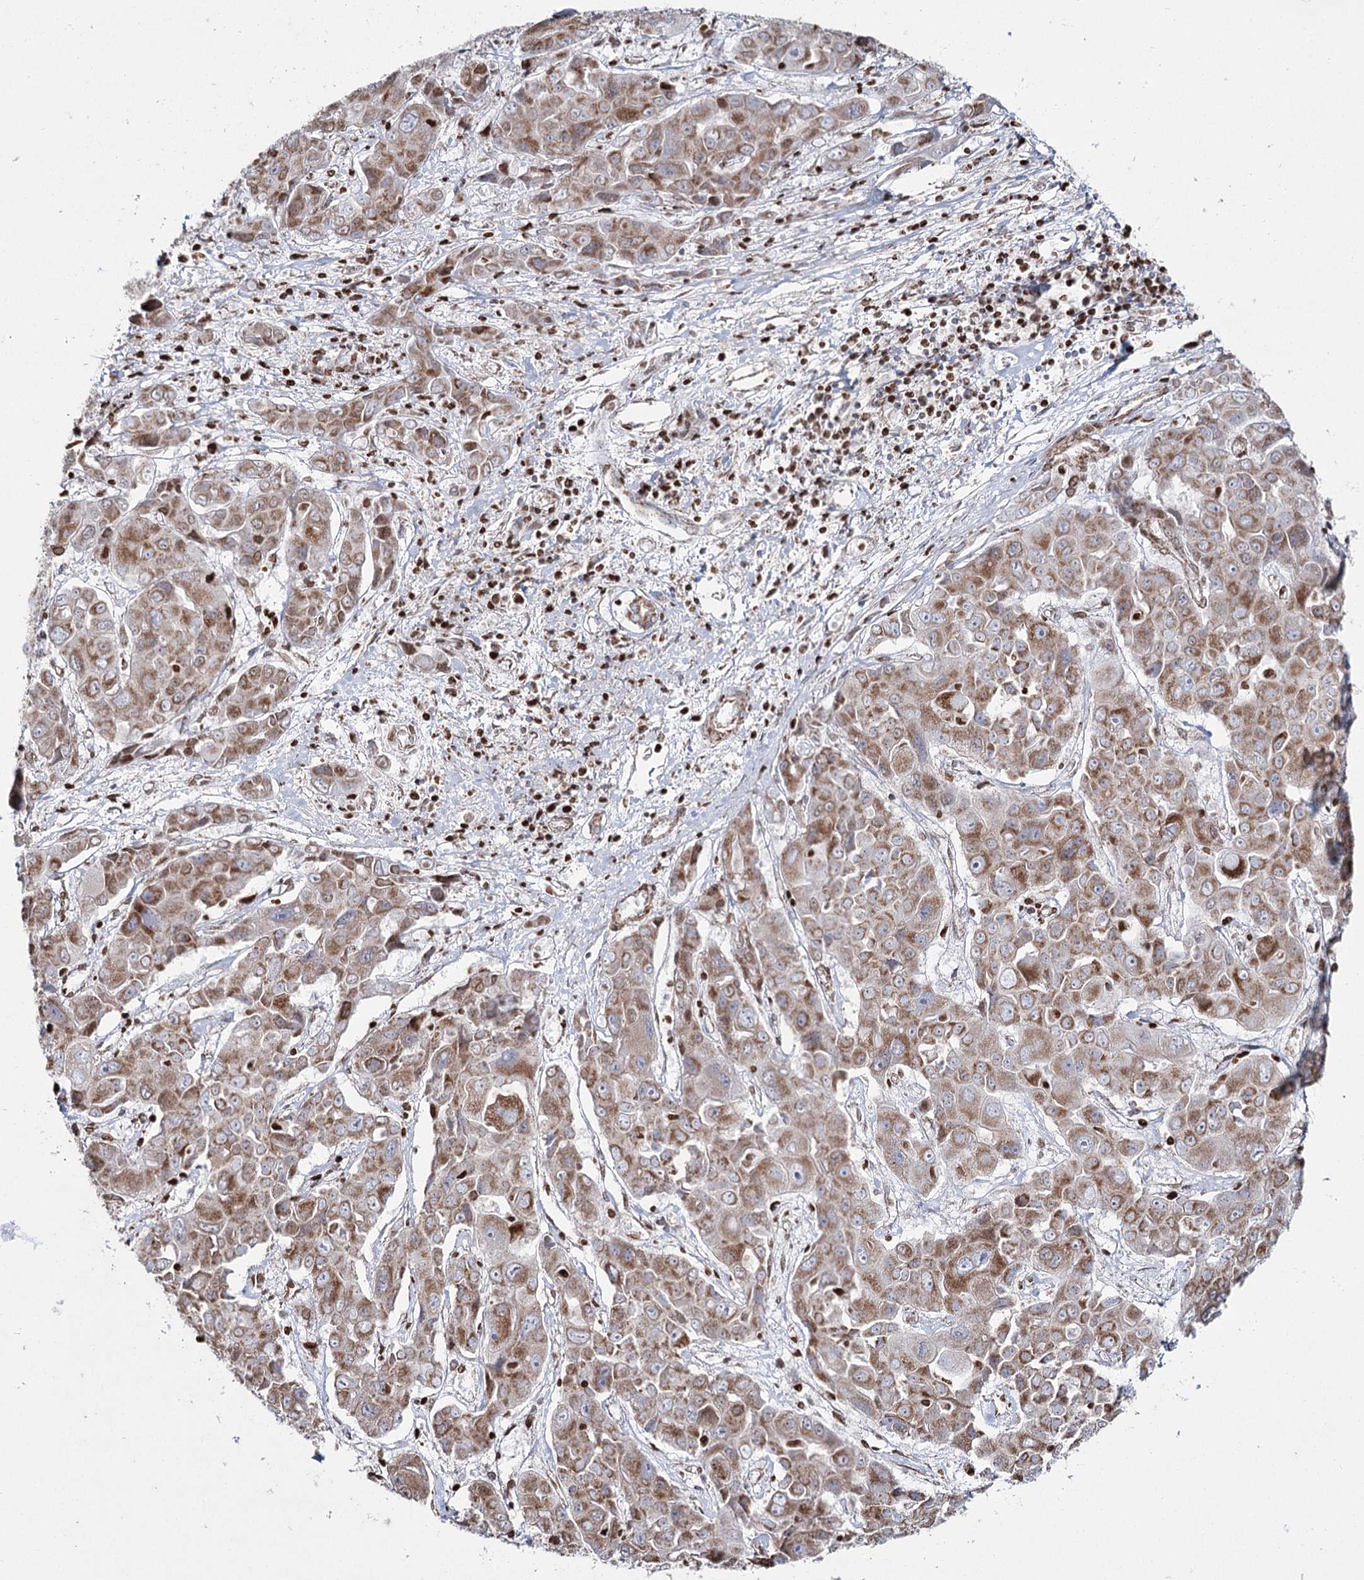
{"staining": {"intensity": "moderate", "quantity": ">75%", "location": "cytoplasmic/membranous"}, "tissue": "liver cancer", "cell_type": "Tumor cells", "image_type": "cancer", "snomed": [{"axis": "morphology", "description": "Cholangiocarcinoma"}, {"axis": "topography", "description": "Liver"}], "caption": "This histopathology image displays cholangiocarcinoma (liver) stained with immunohistochemistry (IHC) to label a protein in brown. The cytoplasmic/membranous of tumor cells show moderate positivity for the protein. Nuclei are counter-stained blue.", "gene": "PDHX", "patient": {"sex": "male", "age": 67}}